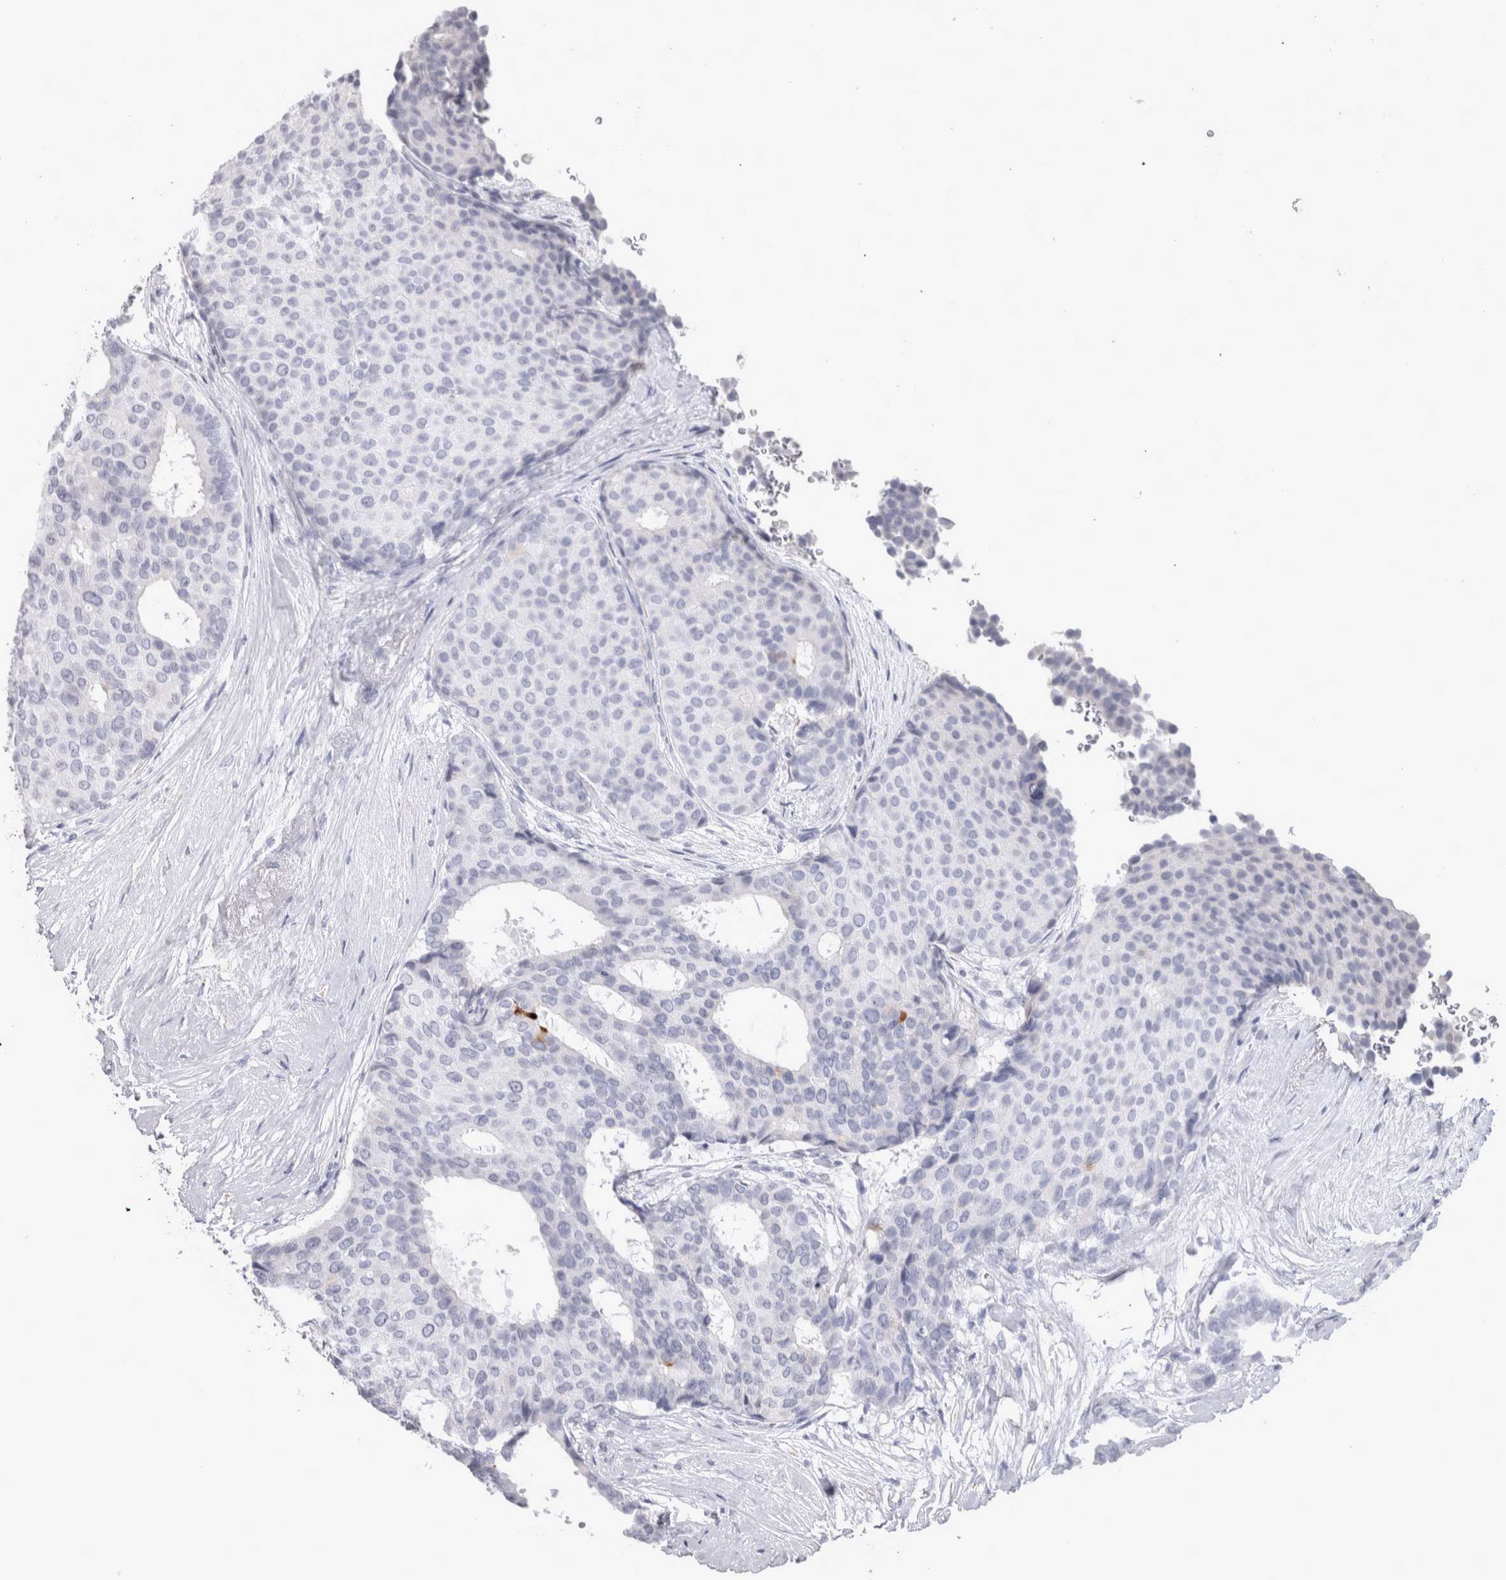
{"staining": {"intensity": "negative", "quantity": "none", "location": "none"}, "tissue": "breast cancer", "cell_type": "Tumor cells", "image_type": "cancer", "snomed": [{"axis": "morphology", "description": "Duct carcinoma"}, {"axis": "topography", "description": "Breast"}], "caption": "Tumor cells show no significant protein staining in invasive ductal carcinoma (breast).", "gene": "MSMB", "patient": {"sex": "female", "age": 75}}